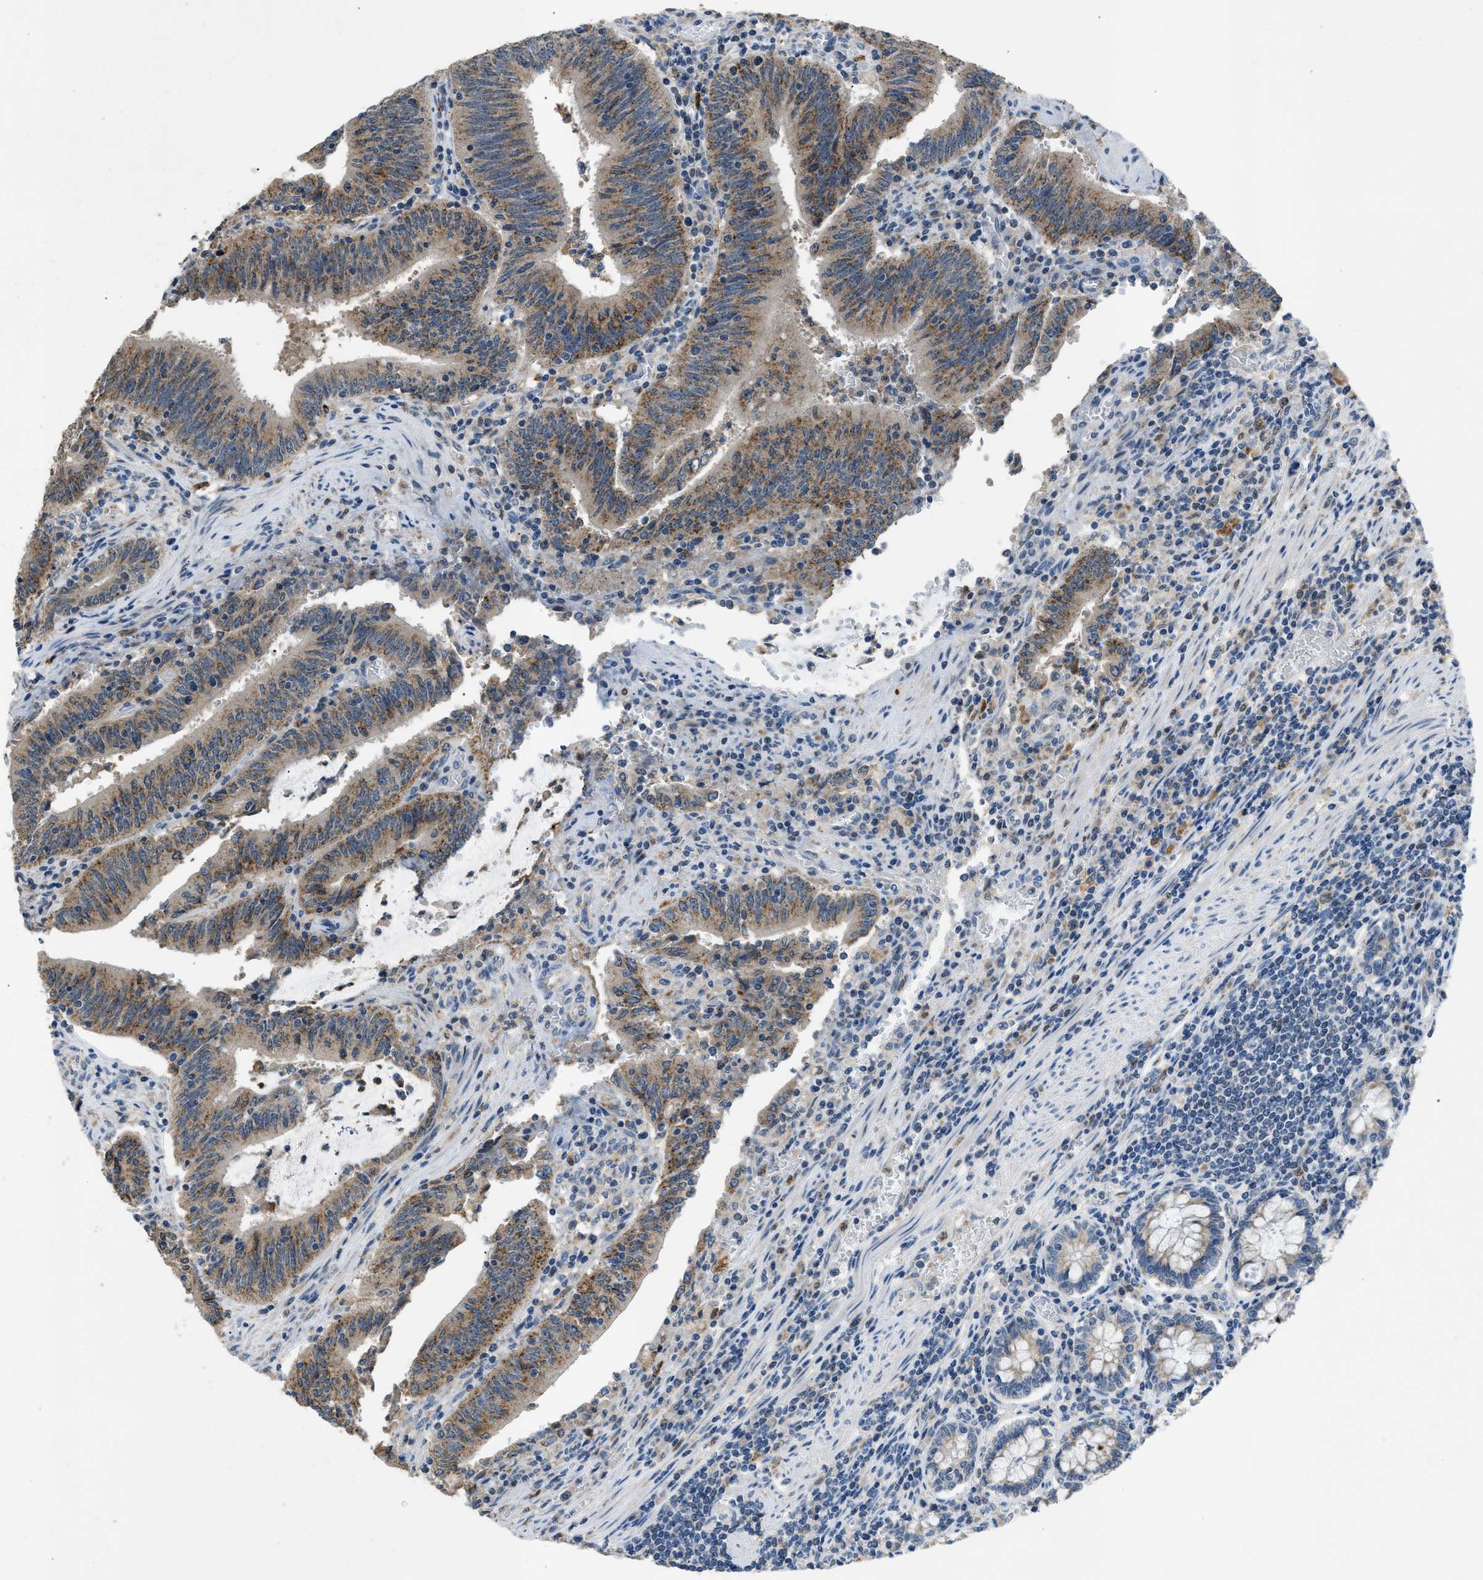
{"staining": {"intensity": "weak", "quantity": ">75%", "location": "cytoplasmic/membranous"}, "tissue": "colorectal cancer", "cell_type": "Tumor cells", "image_type": "cancer", "snomed": [{"axis": "morphology", "description": "Normal tissue, NOS"}, {"axis": "morphology", "description": "Adenocarcinoma, NOS"}, {"axis": "topography", "description": "Rectum"}], "caption": "This histopathology image displays colorectal adenocarcinoma stained with IHC to label a protein in brown. The cytoplasmic/membranous of tumor cells show weak positivity for the protein. Nuclei are counter-stained blue.", "gene": "TOMM34", "patient": {"sex": "female", "age": 66}}